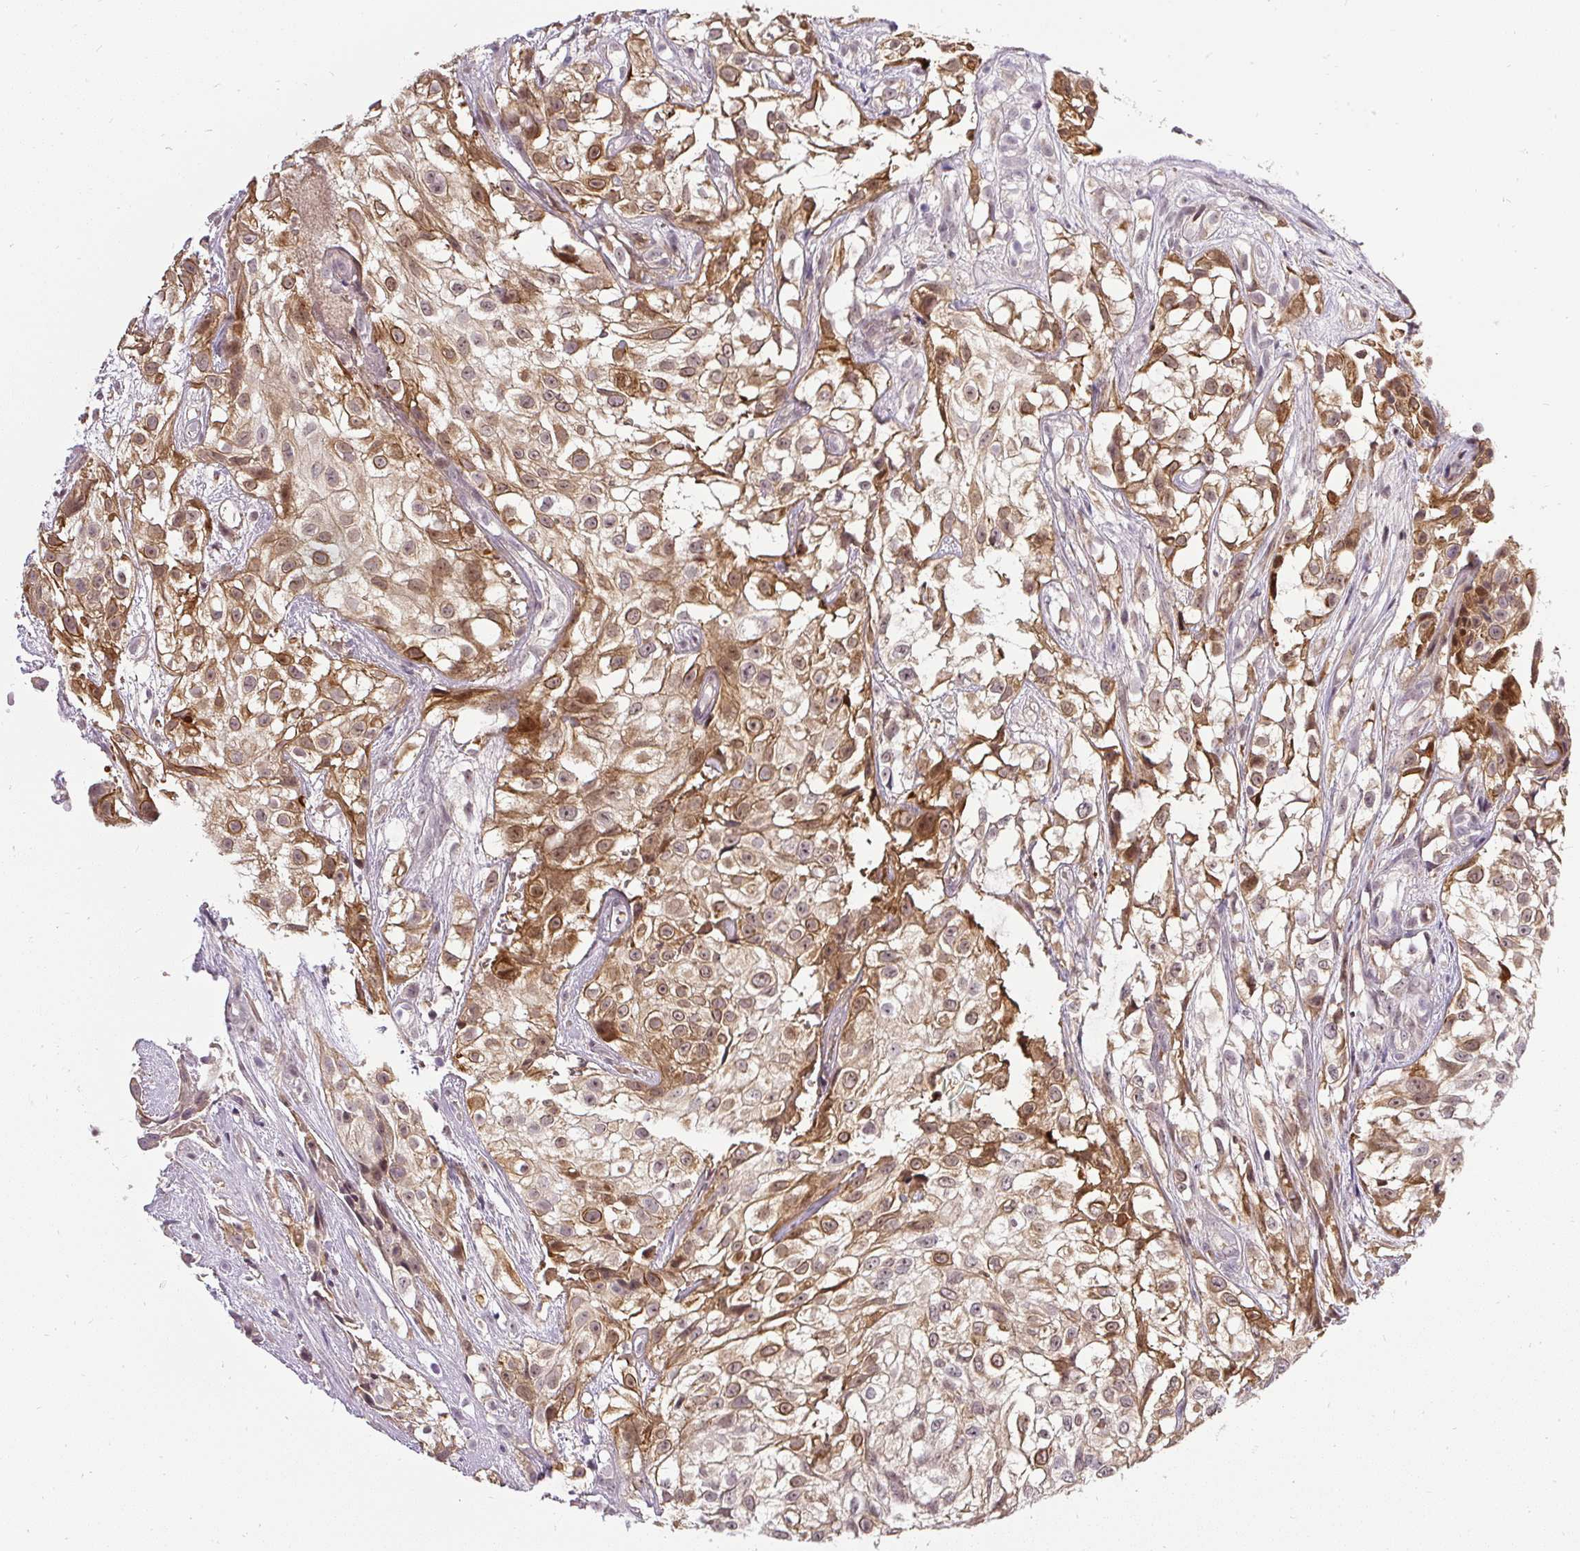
{"staining": {"intensity": "moderate", "quantity": ">75%", "location": "cytoplasmic/membranous,nuclear"}, "tissue": "urothelial cancer", "cell_type": "Tumor cells", "image_type": "cancer", "snomed": [{"axis": "morphology", "description": "Urothelial carcinoma, High grade"}, {"axis": "topography", "description": "Urinary bladder"}], "caption": "Protein expression analysis of human urothelial cancer reveals moderate cytoplasmic/membranous and nuclear staining in approximately >75% of tumor cells.", "gene": "FAM117B", "patient": {"sex": "male", "age": 56}}